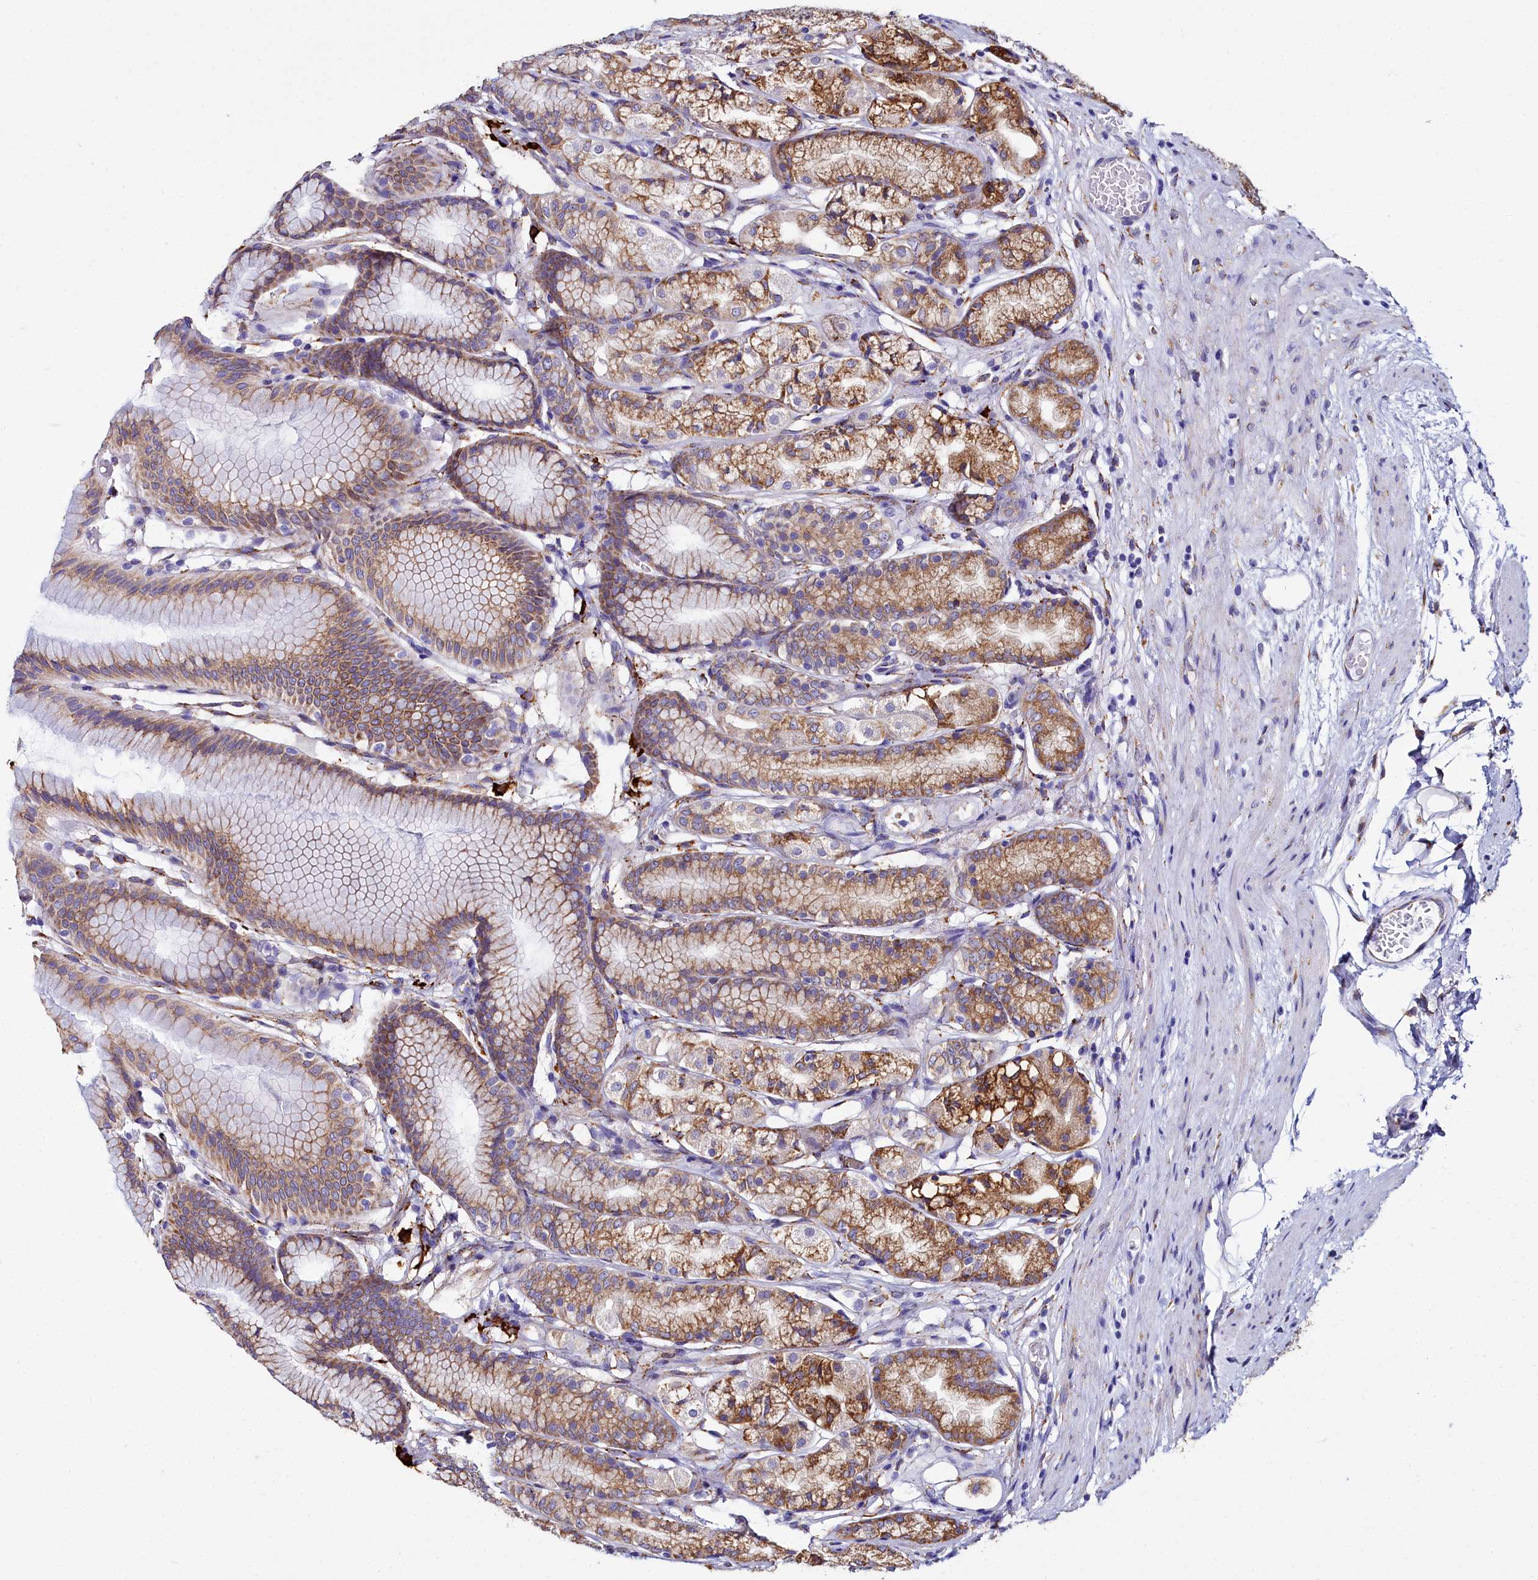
{"staining": {"intensity": "moderate", "quantity": ">75%", "location": "cytoplasmic/membranous"}, "tissue": "stomach", "cell_type": "Glandular cells", "image_type": "normal", "snomed": [{"axis": "morphology", "description": "Normal tissue, NOS"}, {"axis": "morphology", "description": "Adenocarcinoma, NOS"}, {"axis": "morphology", "description": "Adenocarcinoma, High grade"}, {"axis": "topography", "description": "Stomach, upper"}, {"axis": "topography", "description": "Stomach"}], "caption": "About >75% of glandular cells in normal human stomach reveal moderate cytoplasmic/membranous protein staining as visualized by brown immunohistochemical staining.", "gene": "TXNDC5", "patient": {"sex": "female", "age": 65}}